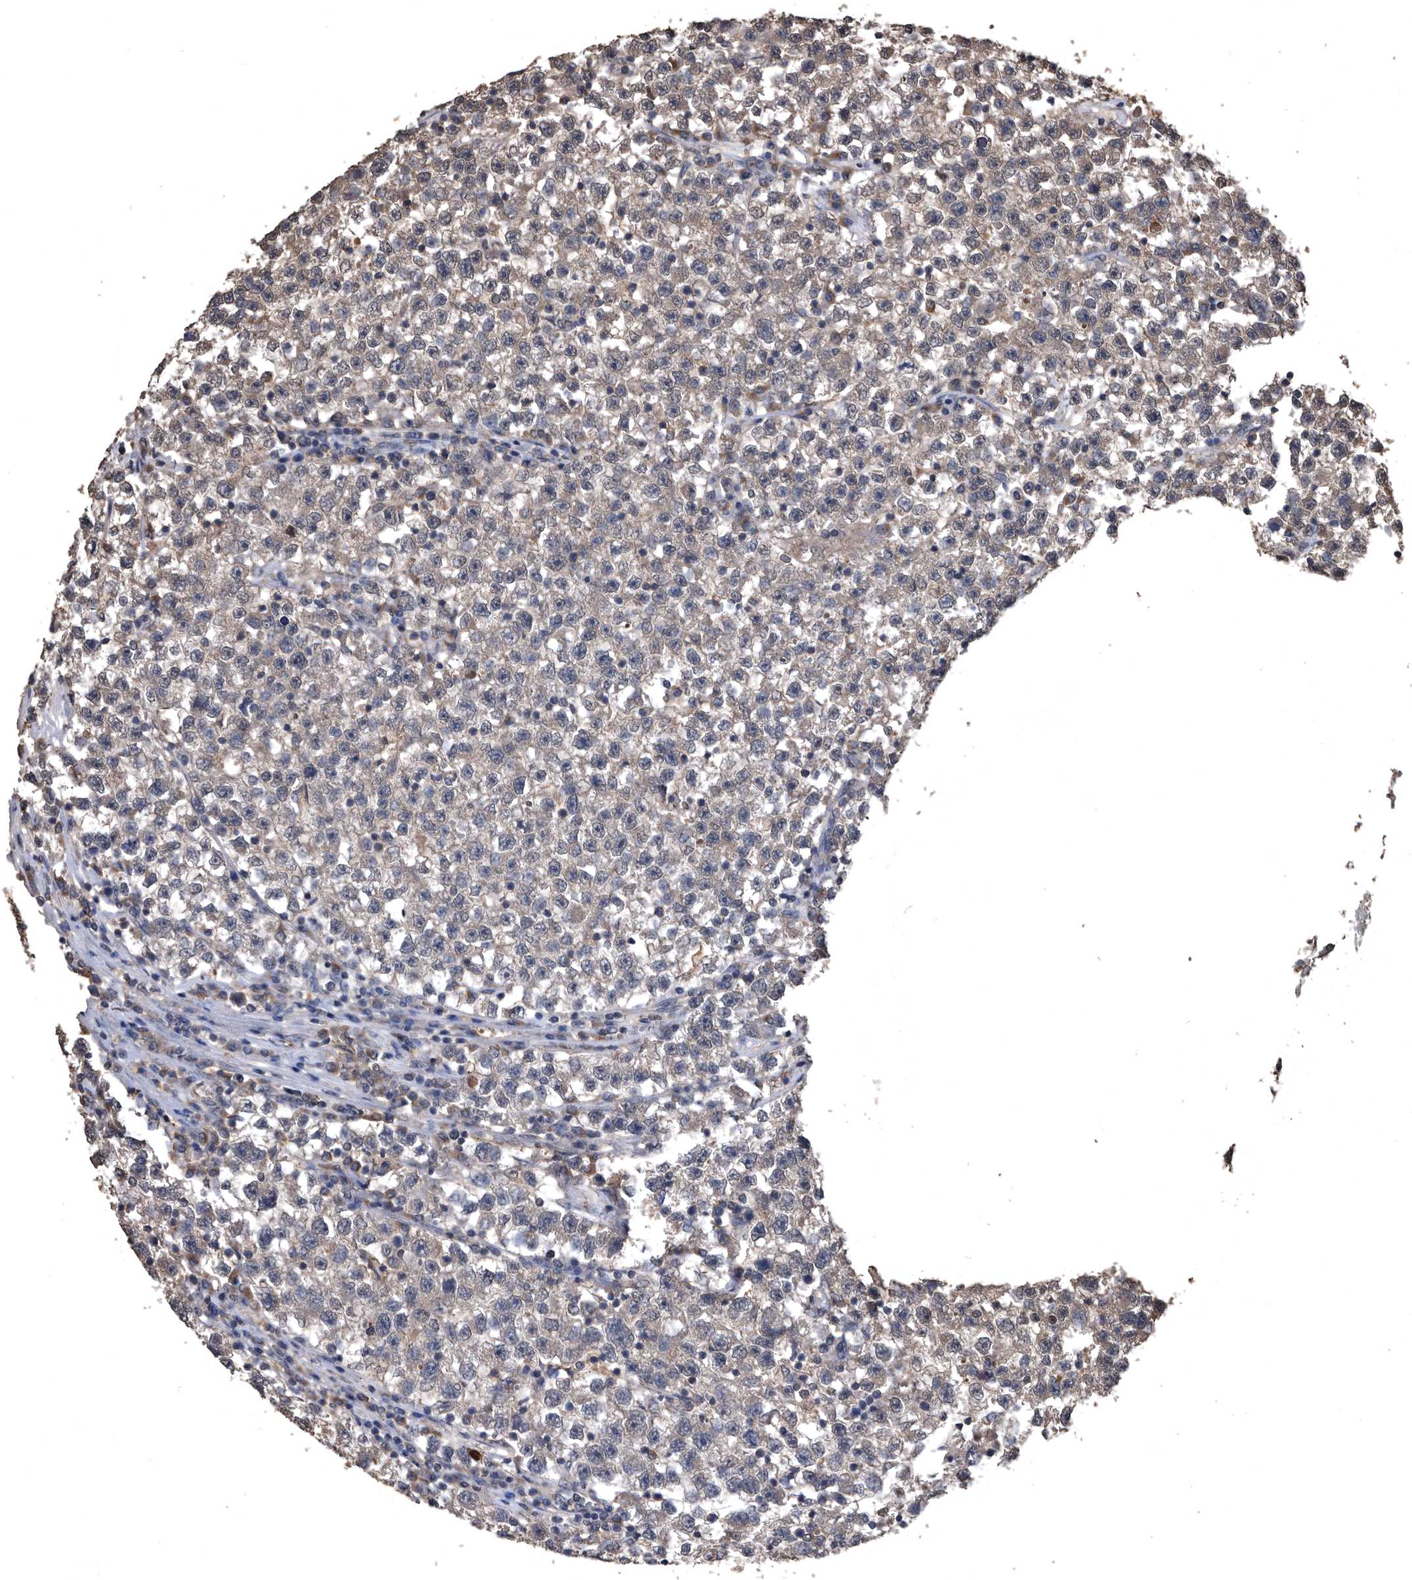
{"staining": {"intensity": "weak", "quantity": "<25%", "location": "cytoplasmic/membranous"}, "tissue": "testis cancer", "cell_type": "Tumor cells", "image_type": "cancer", "snomed": [{"axis": "morphology", "description": "Seminoma, NOS"}, {"axis": "topography", "description": "Testis"}], "caption": "Protein analysis of testis cancer reveals no significant positivity in tumor cells.", "gene": "NRBP1", "patient": {"sex": "male", "age": 22}}